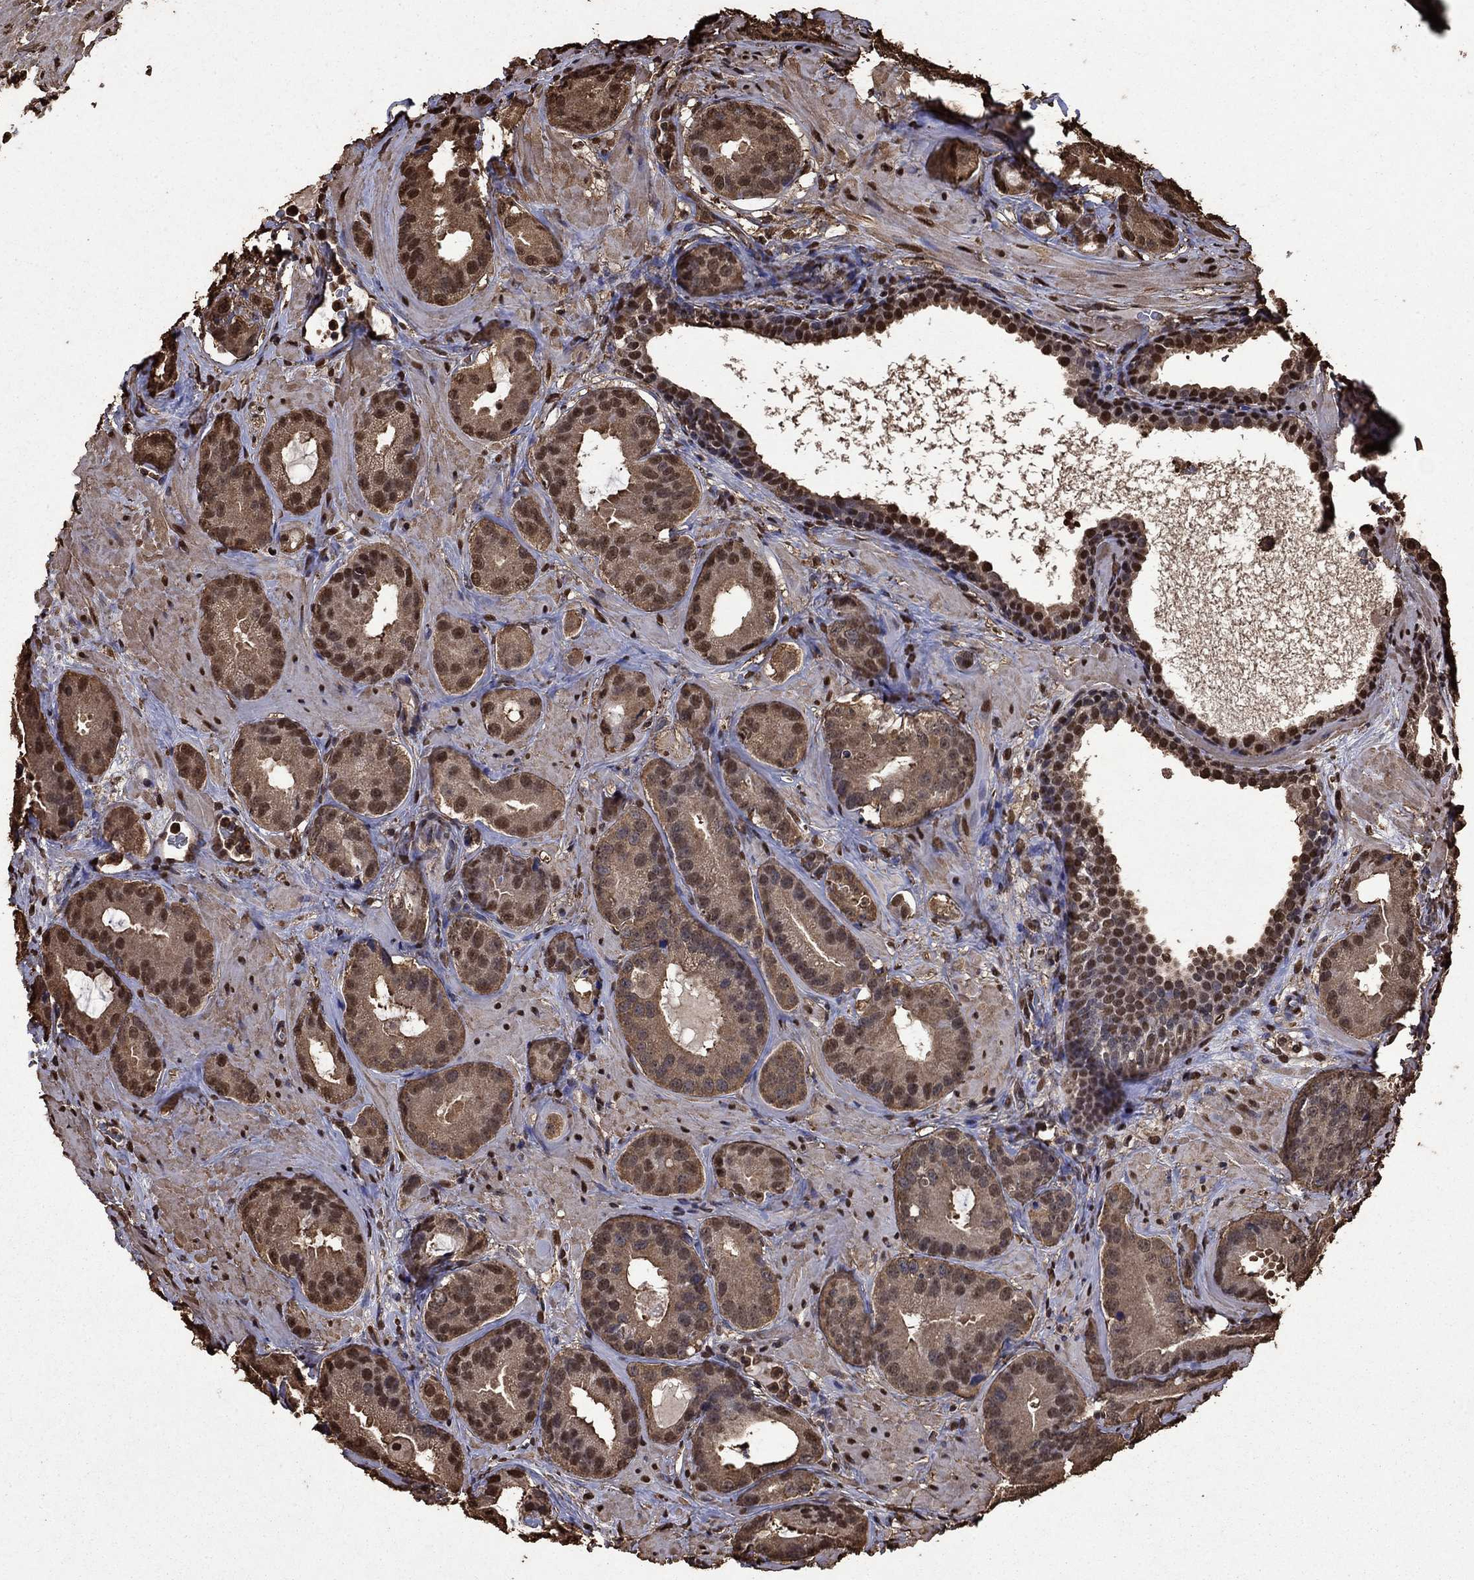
{"staining": {"intensity": "moderate", "quantity": "<25%", "location": "cytoplasmic/membranous,nuclear"}, "tissue": "prostate cancer", "cell_type": "Tumor cells", "image_type": "cancer", "snomed": [{"axis": "morphology", "description": "Adenocarcinoma, NOS"}, {"axis": "topography", "description": "Prostate"}], "caption": "Tumor cells reveal low levels of moderate cytoplasmic/membranous and nuclear expression in approximately <25% of cells in human prostate cancer.", "gene": "GAPDH", "patient": {"sex": "male", "age": 69}}